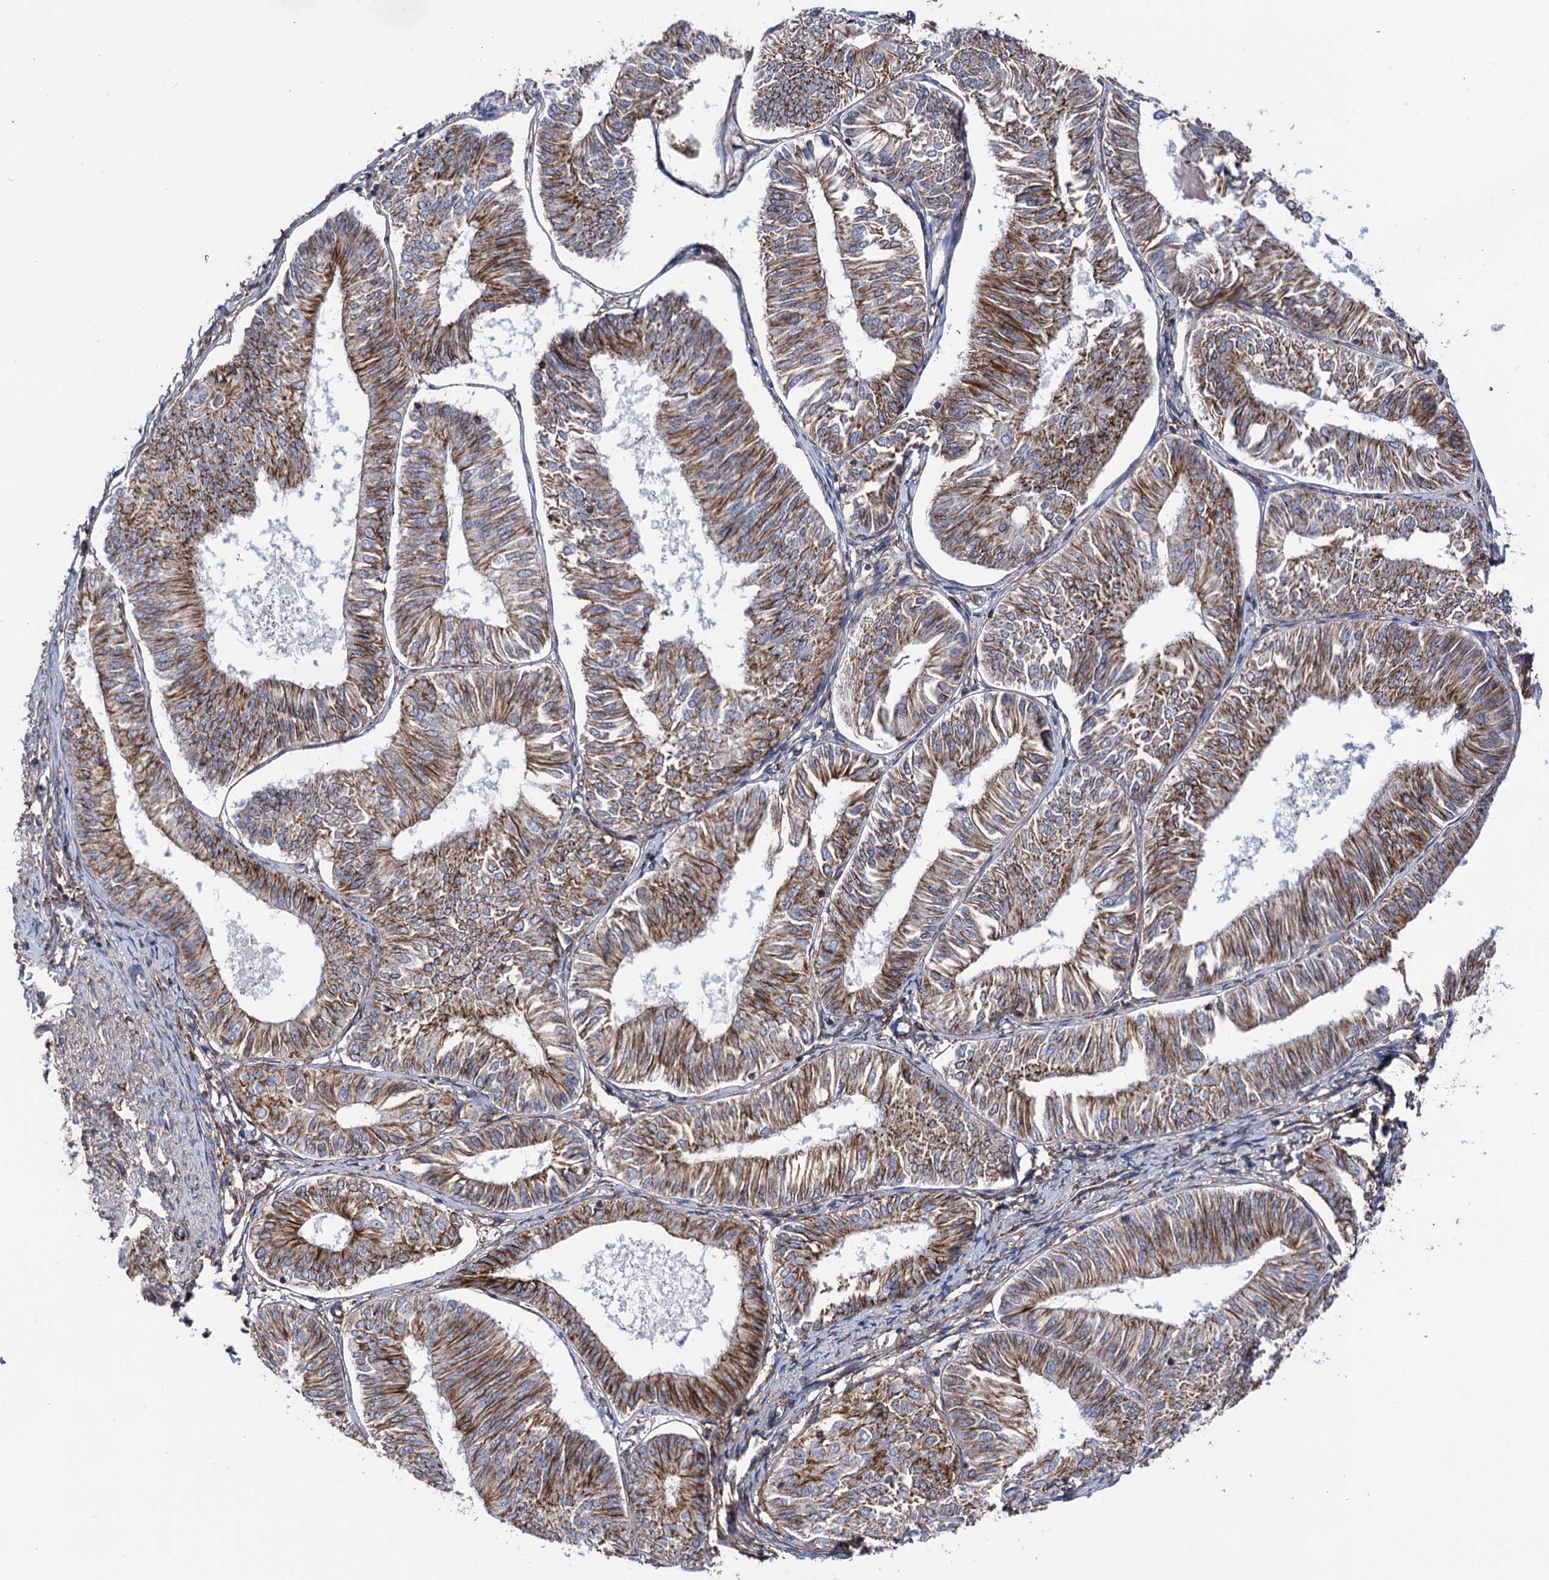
{"staining": {"intensity": "moderate", "quantity": ">75%", "location": "cytoplasmic/membranous"}, "tissue": "endometrial cancer", "cell_type": "Tumor cells", "image_type": "cancer", "snomed": [{"axis": "morphology", "description": "Adenocarcinoma, NOS"}, {"axis": "topography", "description": "Endometrium"}], "caption": "This histopathology image demonstrates immunohistochemistry staining of endometrial cancer (adenocarcinoma), with medium moderate cytoplasmic/membranous expression in about >75% of tumor cells.", "gene": "DEF6", "patient": {"sex": "female", "age": 58}}